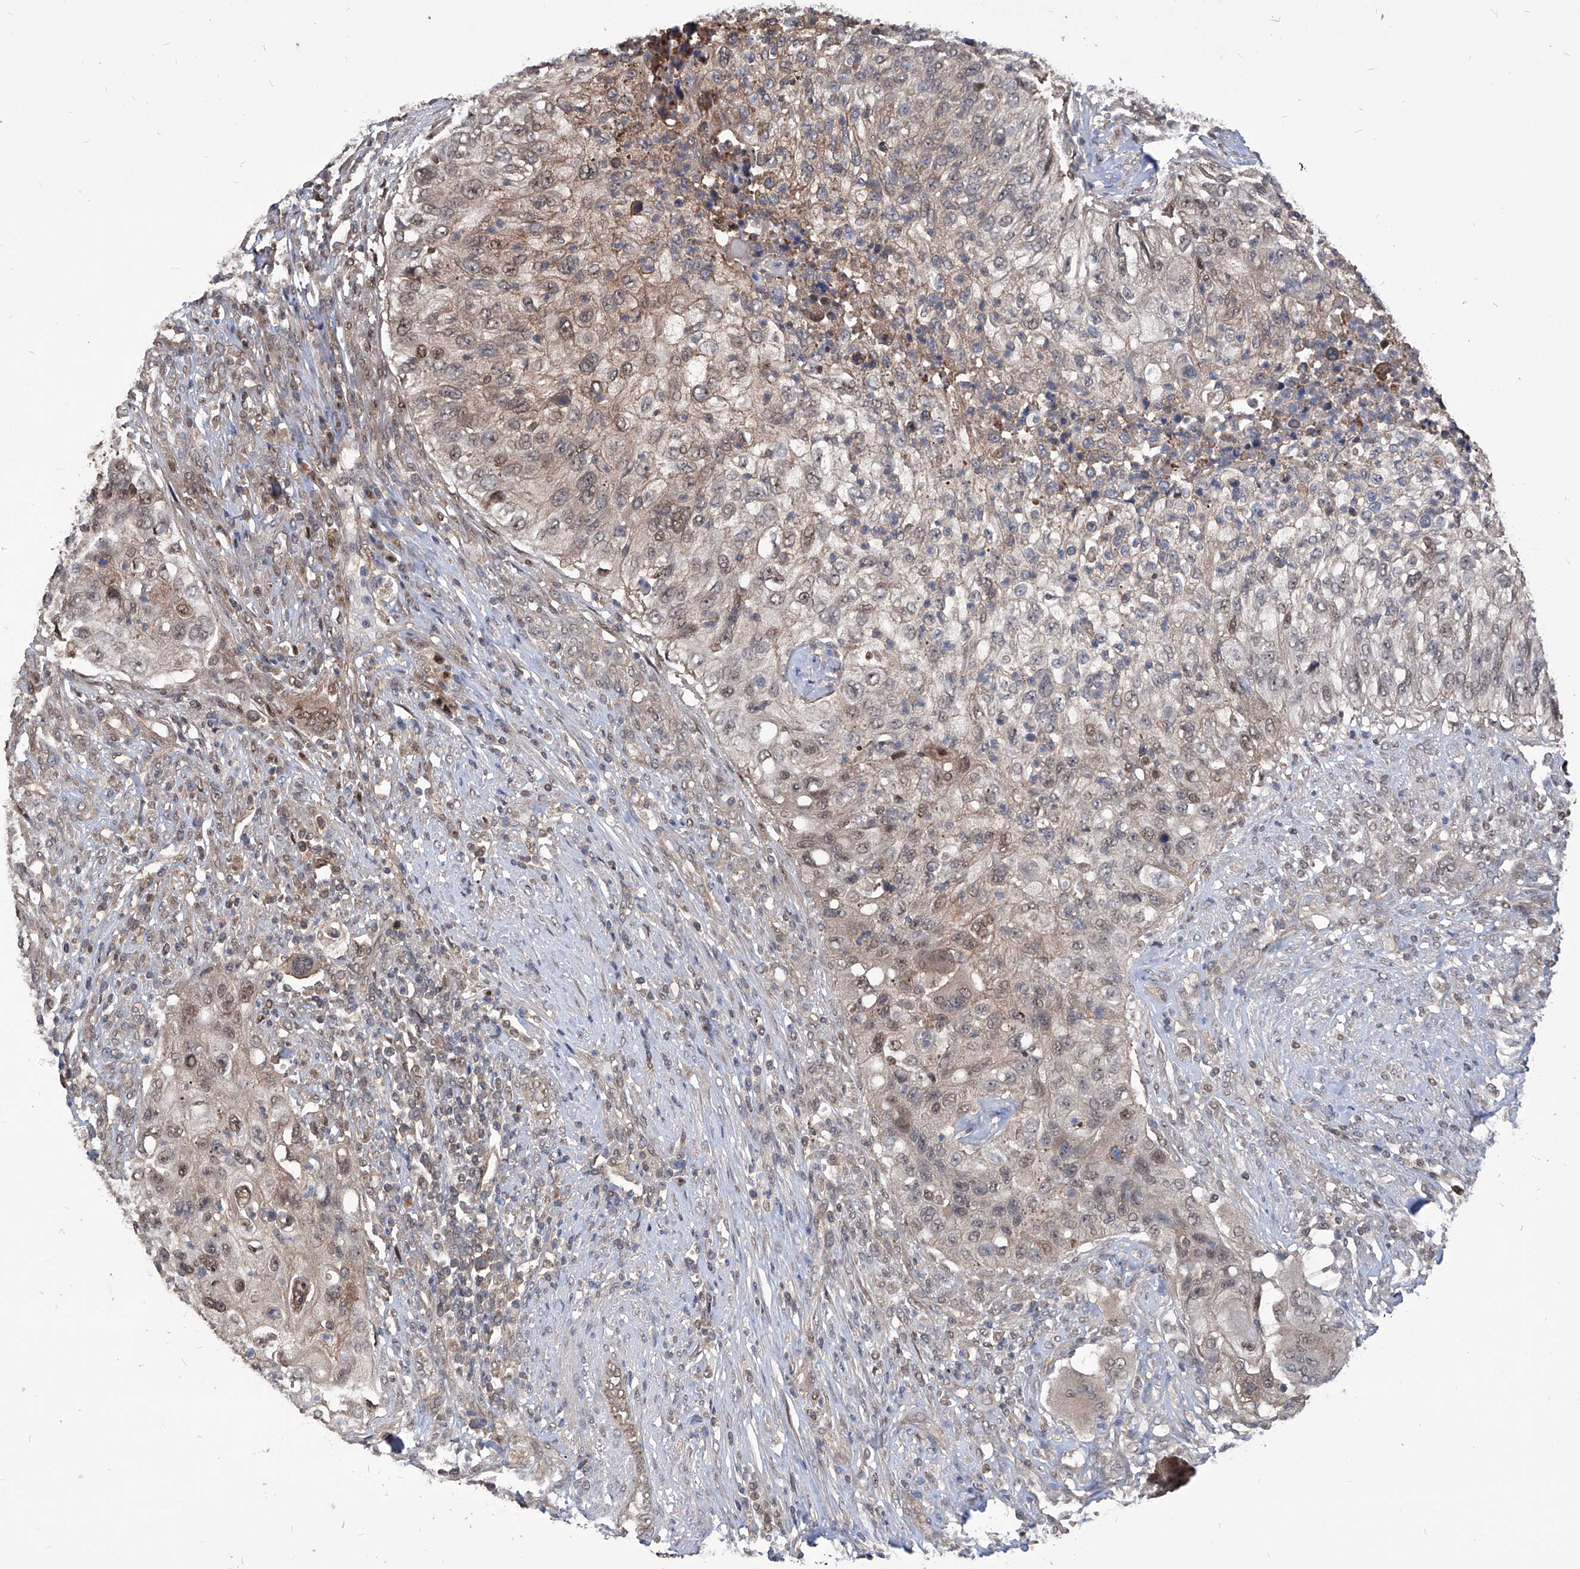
{"staining": {"intensity": "weak", "quantity": ">75%", "location": "cytoplasmic/membranous,nuclear"}, "tissue": "urothelial cancer", "cell_type": "Tumor cells", "image_type": "cancer", "snomed": [{"axis": "morphology", "description": "Urothelial carcinoma, High grade"}, {"axis": "topography", "description": "Urinary bladder"}], "caption": "The photomicrograph shows a brown stain indicating the presence of a protein in the cytoplasmic/membranous and nuclear of tumor cells in urothelial carcinoma (high-grade).", "gene": "PSMB1", "patient": {"sex": "female", "age": 60}}